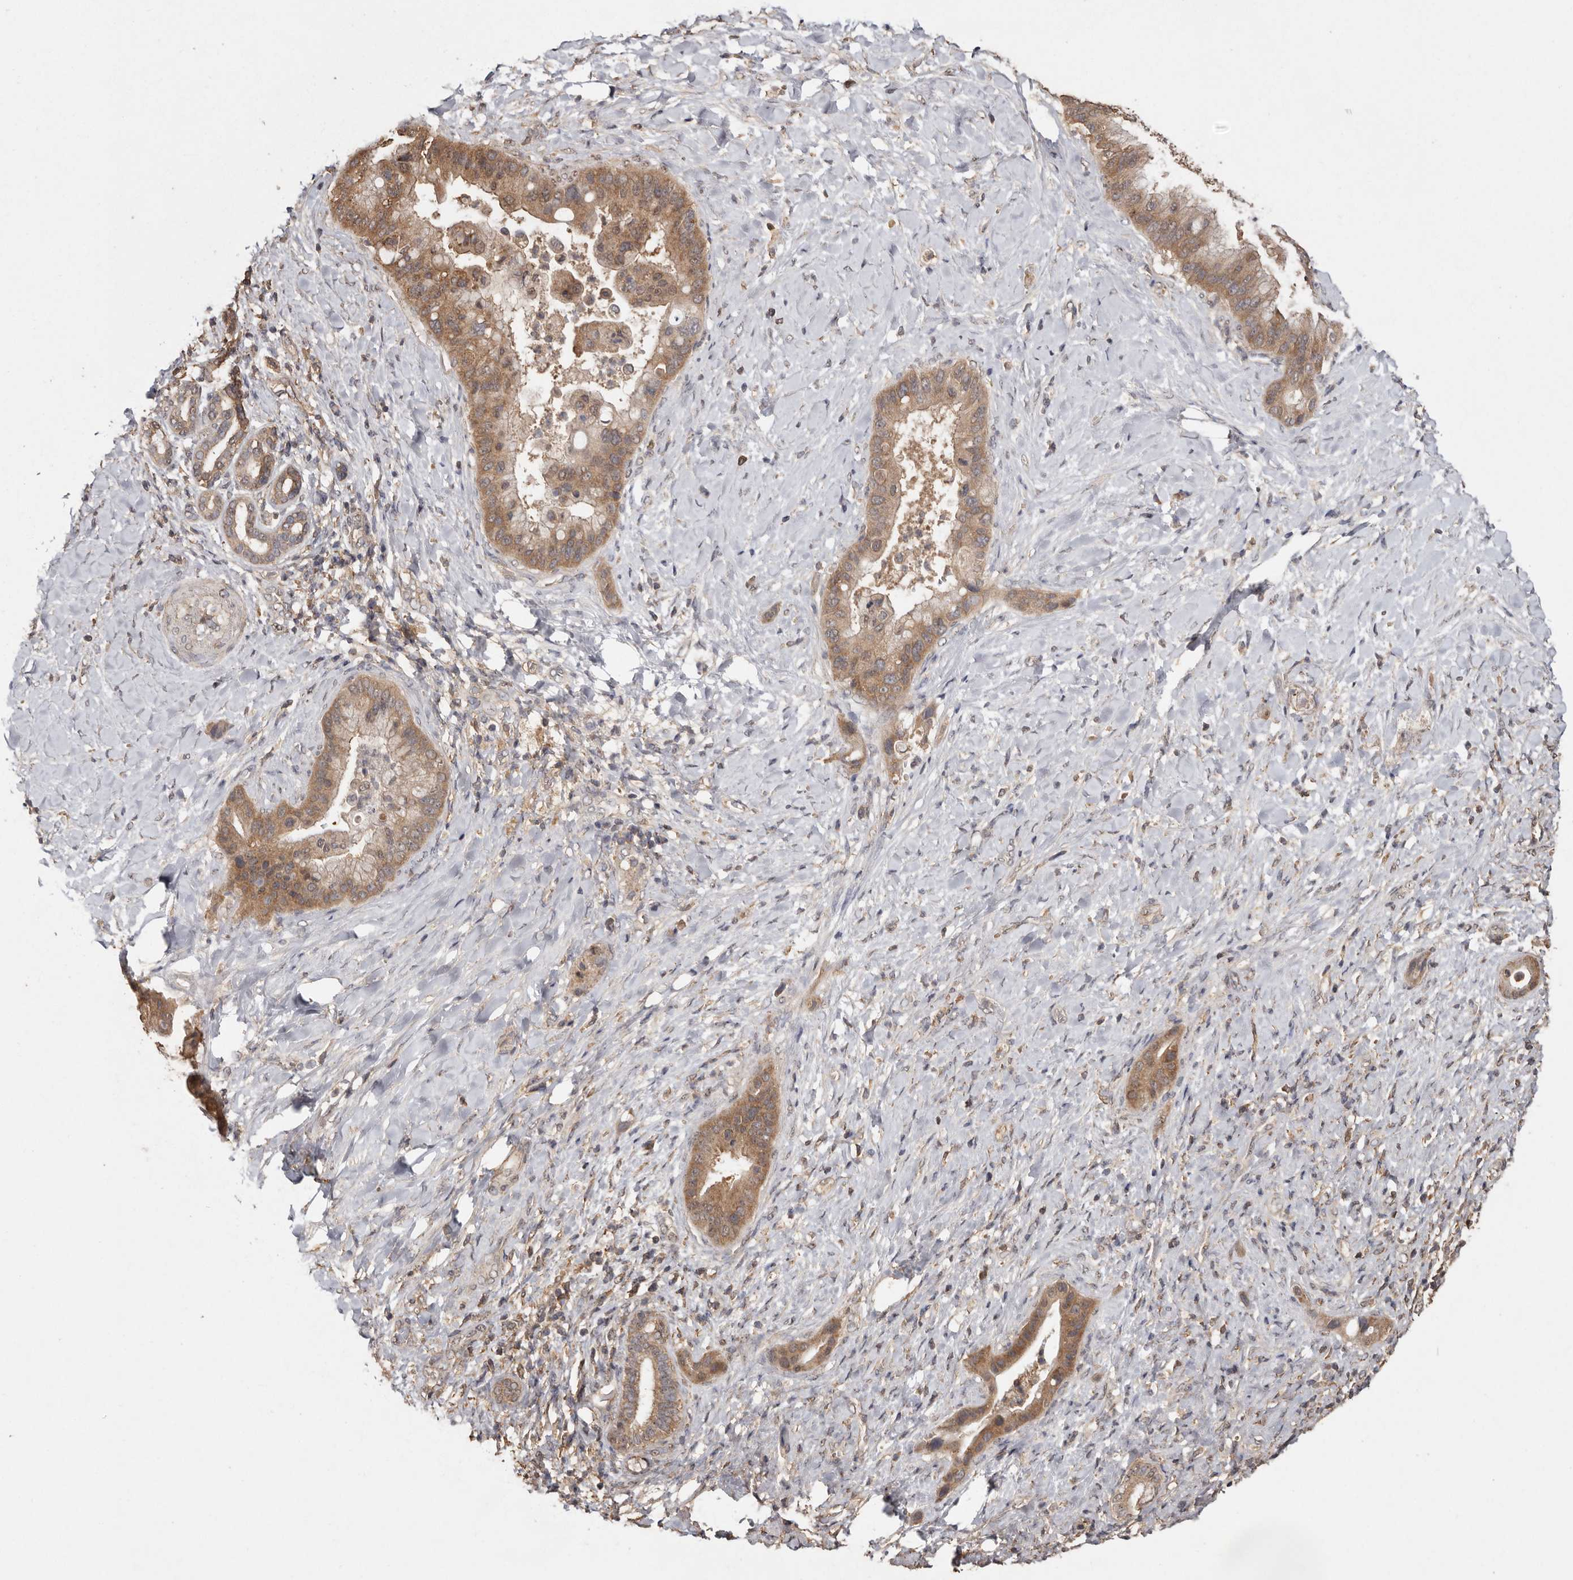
{"staining": {"intensity": "moderate", "quantity": ">75%", "location": "cytoplasmic/membranous"}, "tissue": "liver cancer", "cell_type": "Tumor cells", "image_type": "cancer", "snomed": [{"axis": "morphology", "description": "Cholangiocarcinoma"}, {"axis": "topography", "description": "Liver"}], "caption": "Approximately >75% of tumor cells in liver cholangiocarcinoma display moderate cytoplasmic/membranous protein staining as visualized by brown immunohistochemical staining.", "gene": "RWDD1", "patient": {"sex": "female", "age": 54}}